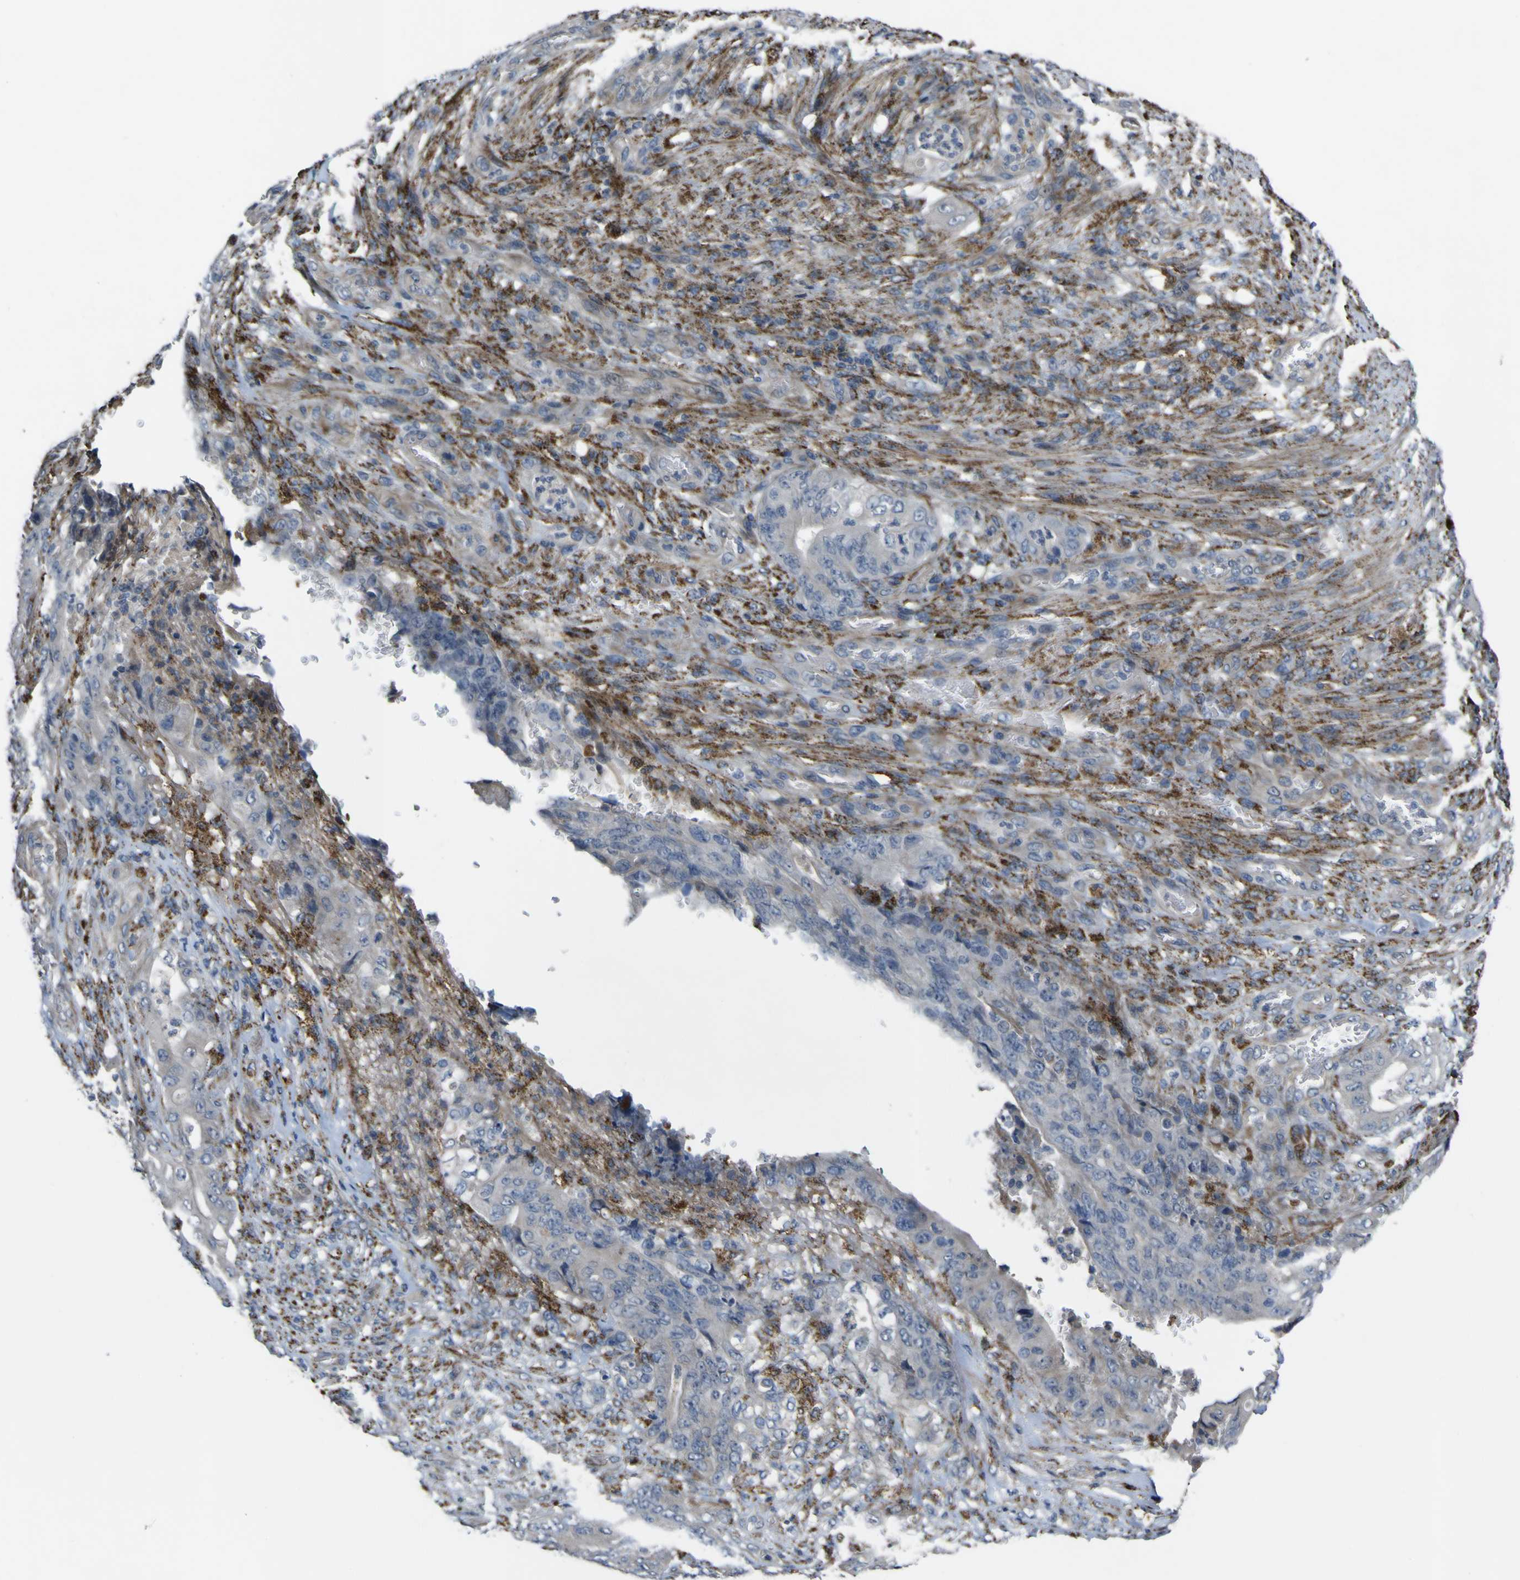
{"staining": {"intensity": "negative", "quantity": "none", "location": "none"}, "tissue": "stomach cancer", "cell_type": "Tumor cells", "image_type": "cancer", "snomed": [{"axis": "morphology", "description": "Adenocarcinoma, NOS"}, {"axis": "topography", "description": "Stomach"}], "caption": "A histopathology image of stomach adenocarcinoma stained for a protein displays no brown staining in tumor cells. (DAB (3,3'-diaminobenzidine) IHC with hematoxylin counter stain).", "gene": "GPLD1", "patient": {"sex": "female", "age": 73}}